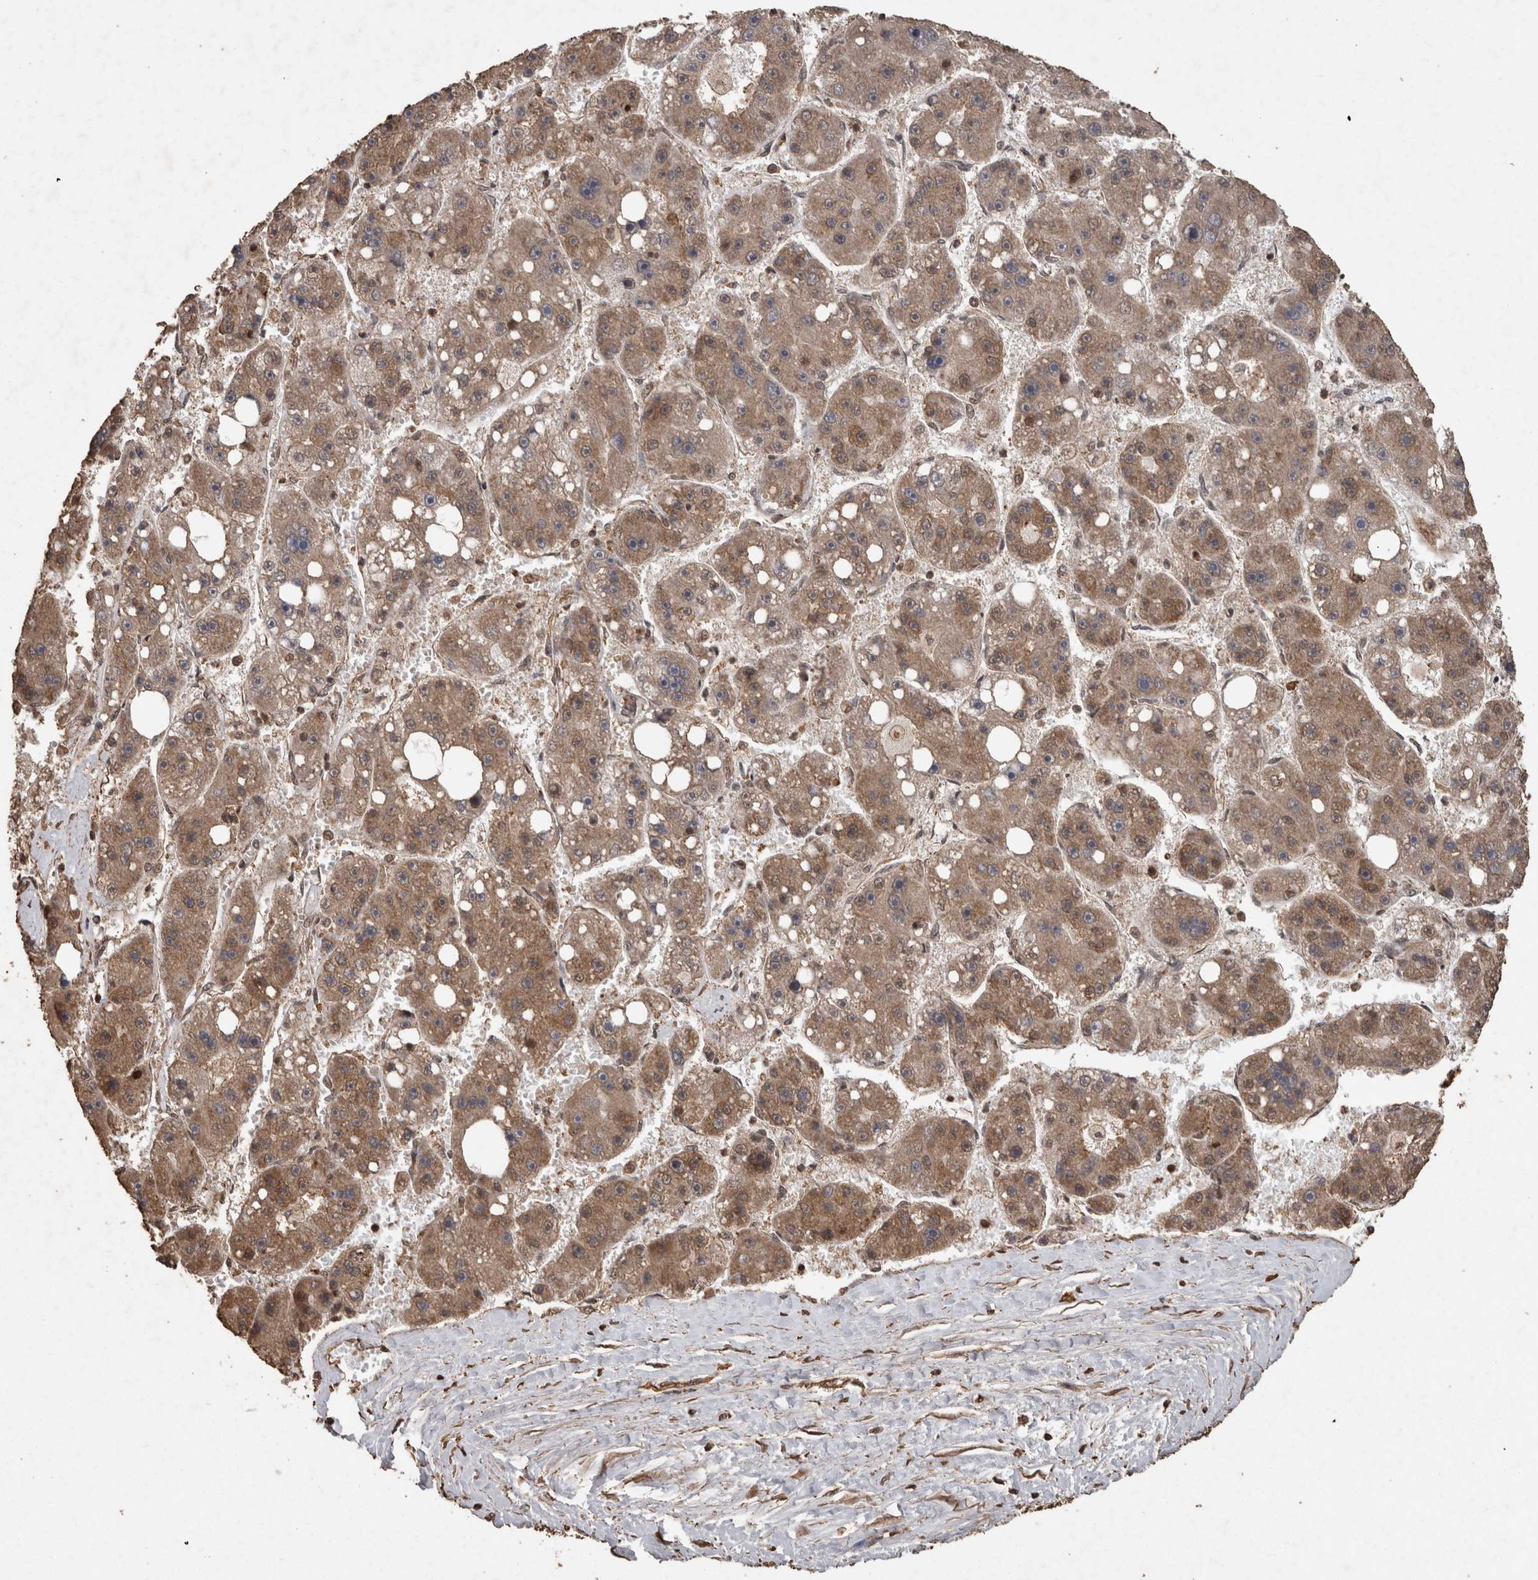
{"staining": {"intensity": "moderate", "quantity": ">75%", "location": "cytoplasmic/membranous"}, "tissue": "liver cancer", "cell_type": "Tumor cells", "image_type": "cancer", "snomed": [{"axis": "morphology", "description": "Carcinoma, Hepatocellular, NOS"}, {"axis": "topography", "description": "Liver"}], "caption": "Protein expression by immunohistochemistry (IHC) reveals moderate cytoplasmic/membranous staining in approximately >75% of tumor cells in liver cancer. The staining is performed using DAB (3,3'-diaminobenzidine) brown chromogen to label protein expression. The nuclei are counter-stained blue using hematoxylin.", "gene": "PINK1", "patient": {"sex": "female", "age": 61}}